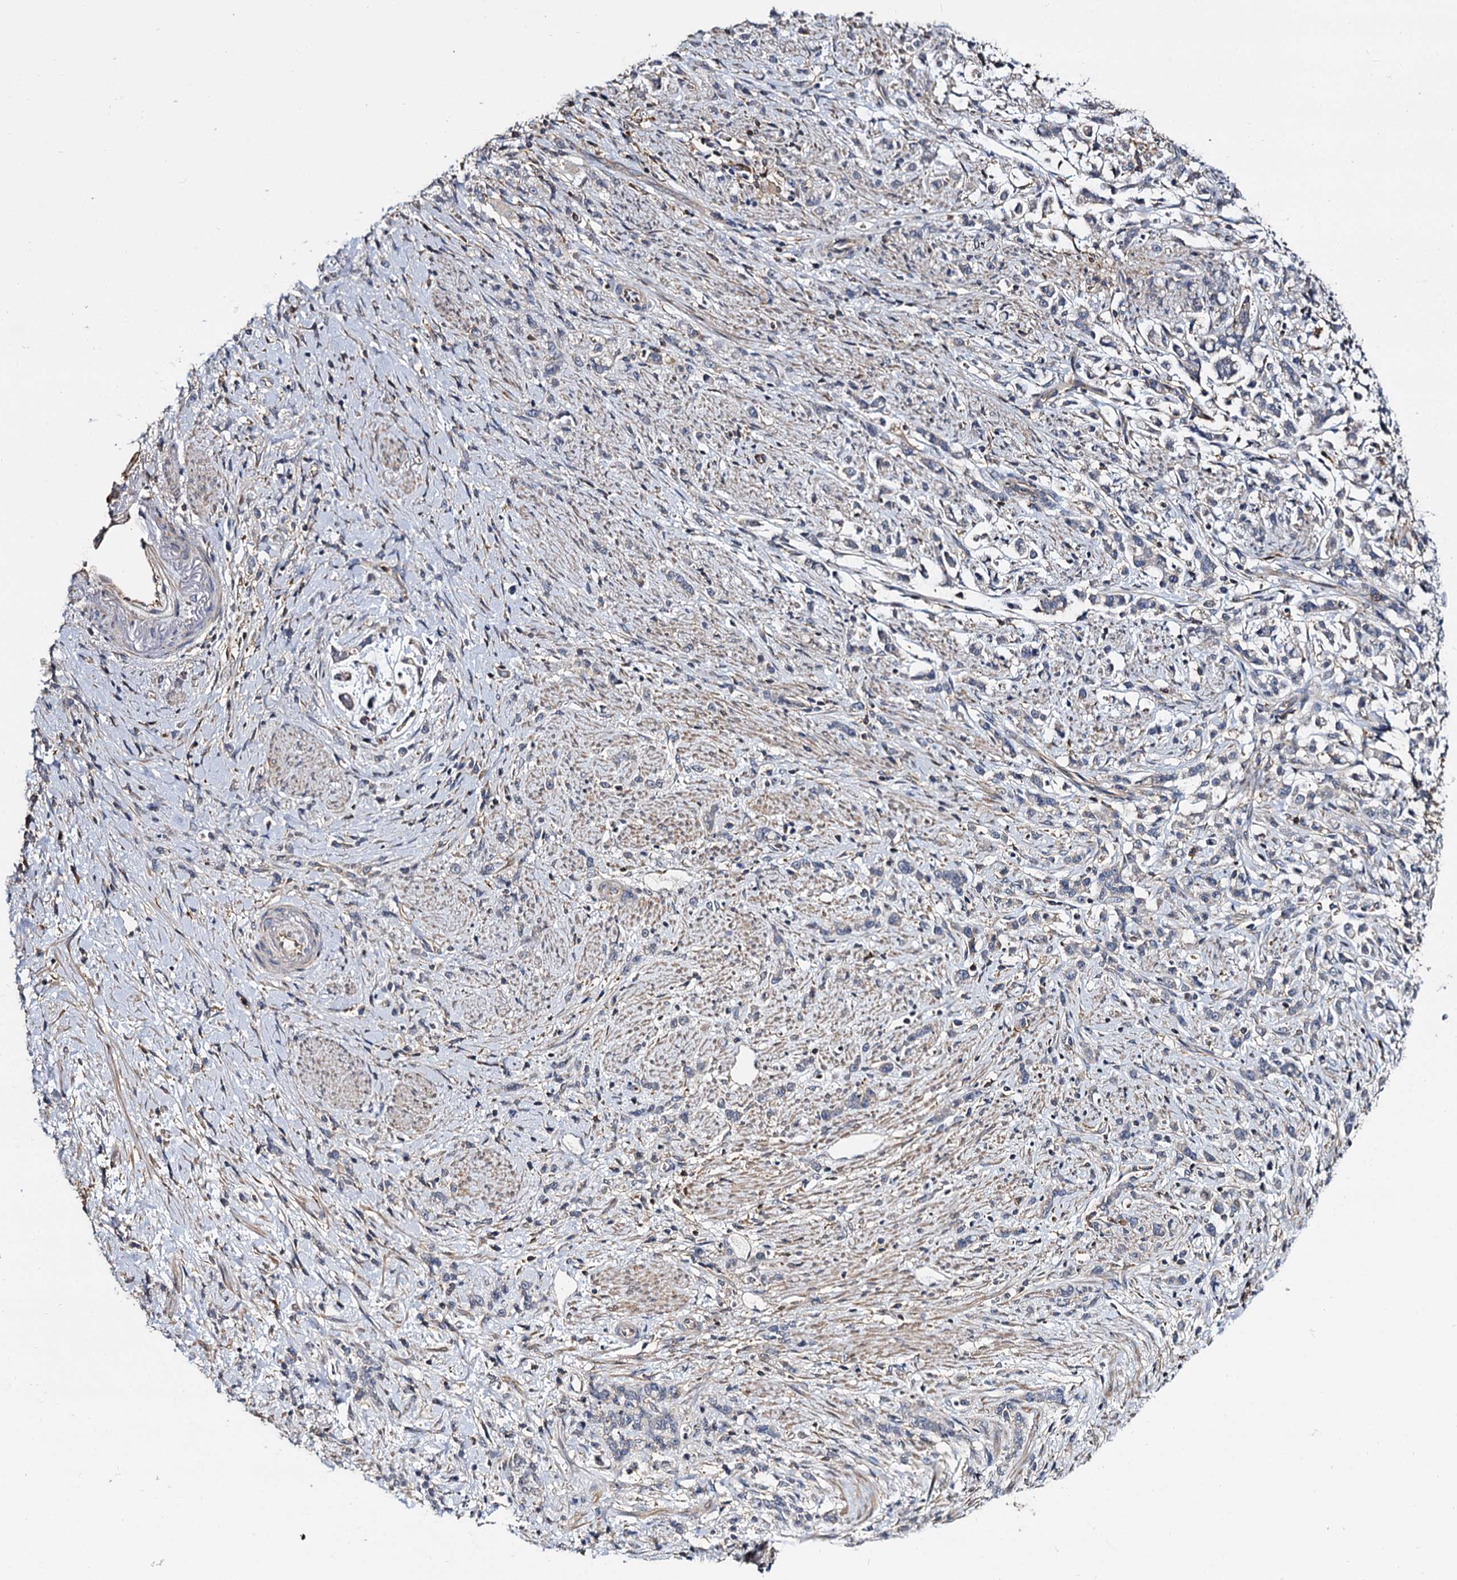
{"staining": {"intensity": "weak", "quantity": "<25%", "location": "cytoplasmic/membranous"}, "tissue": "stomach cancer", "cell_type": "Tumor cells", "image_type": "cancer", "snomed": [{"axis": "morphology", "description": "Adenocarcinoma, NOS"}, {"axis": "topography", "description": "Stomach"}], "caption": "A photomicrograph of human adenocarcinoma (stomach) is negative for staining in tumor cells.", "gene": "ANKRD13A", "patient": {"sex": "female", "age": 60}}